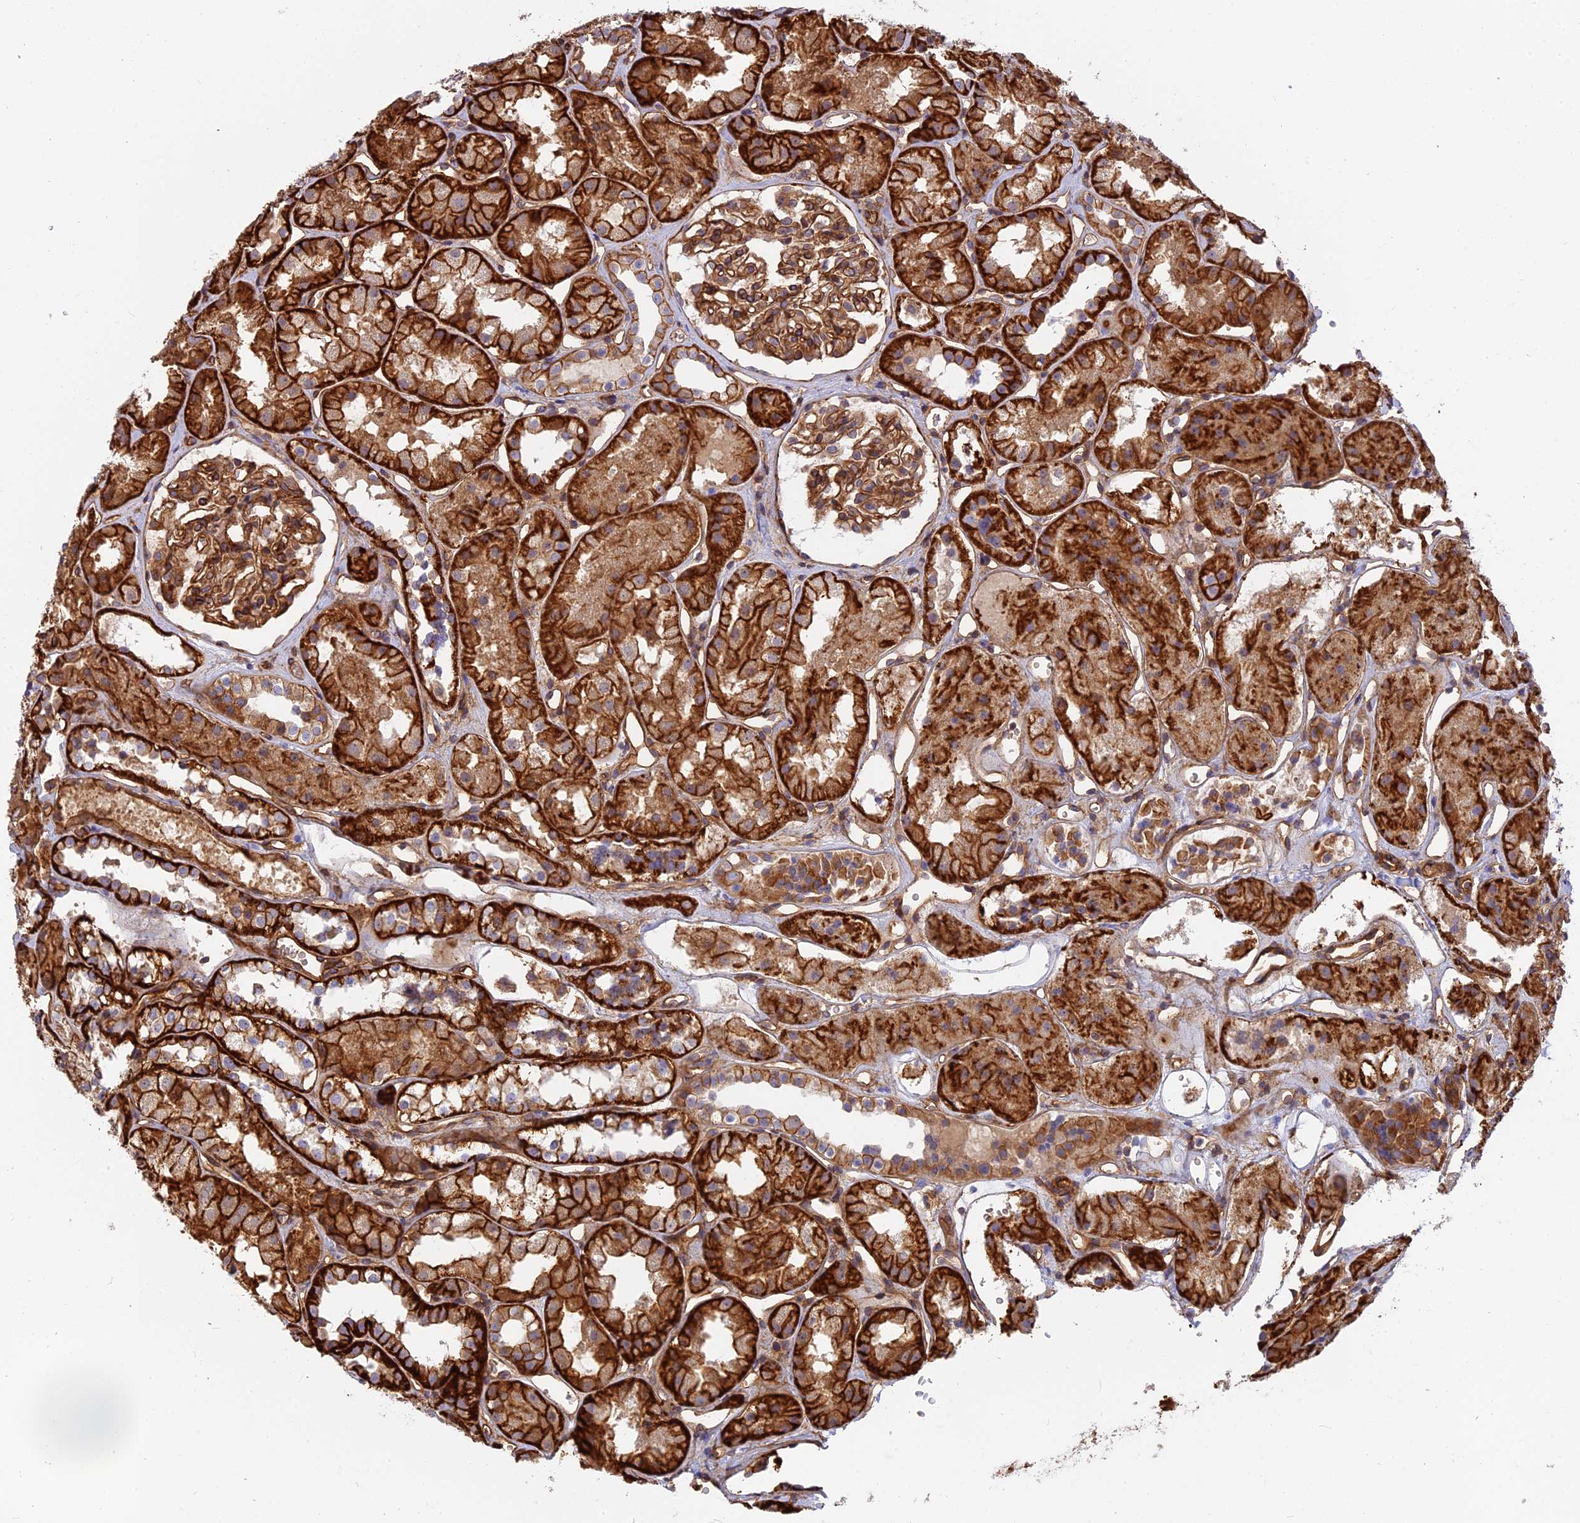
{"staining": {"intensity": "moderate", "quantity": ">75%", "location": "cytoplasmic/membranous"}, "tissue": "kidney", "cell_type": "Cells in glomeruli", "image_type": "normal", "snomed": [{"axis": "morphology", "description": "Normal tissue, NOS"}, {"axis": "topography", "description": "Kidney"}], "caption": "Kidney stained with a brown dye shows moderate cytoplasmic/membranous positive expression in approximately >75% of cells in glomeruli.", "gene": "CNBD2", "patient": {"sex": "male", "age": 16}}